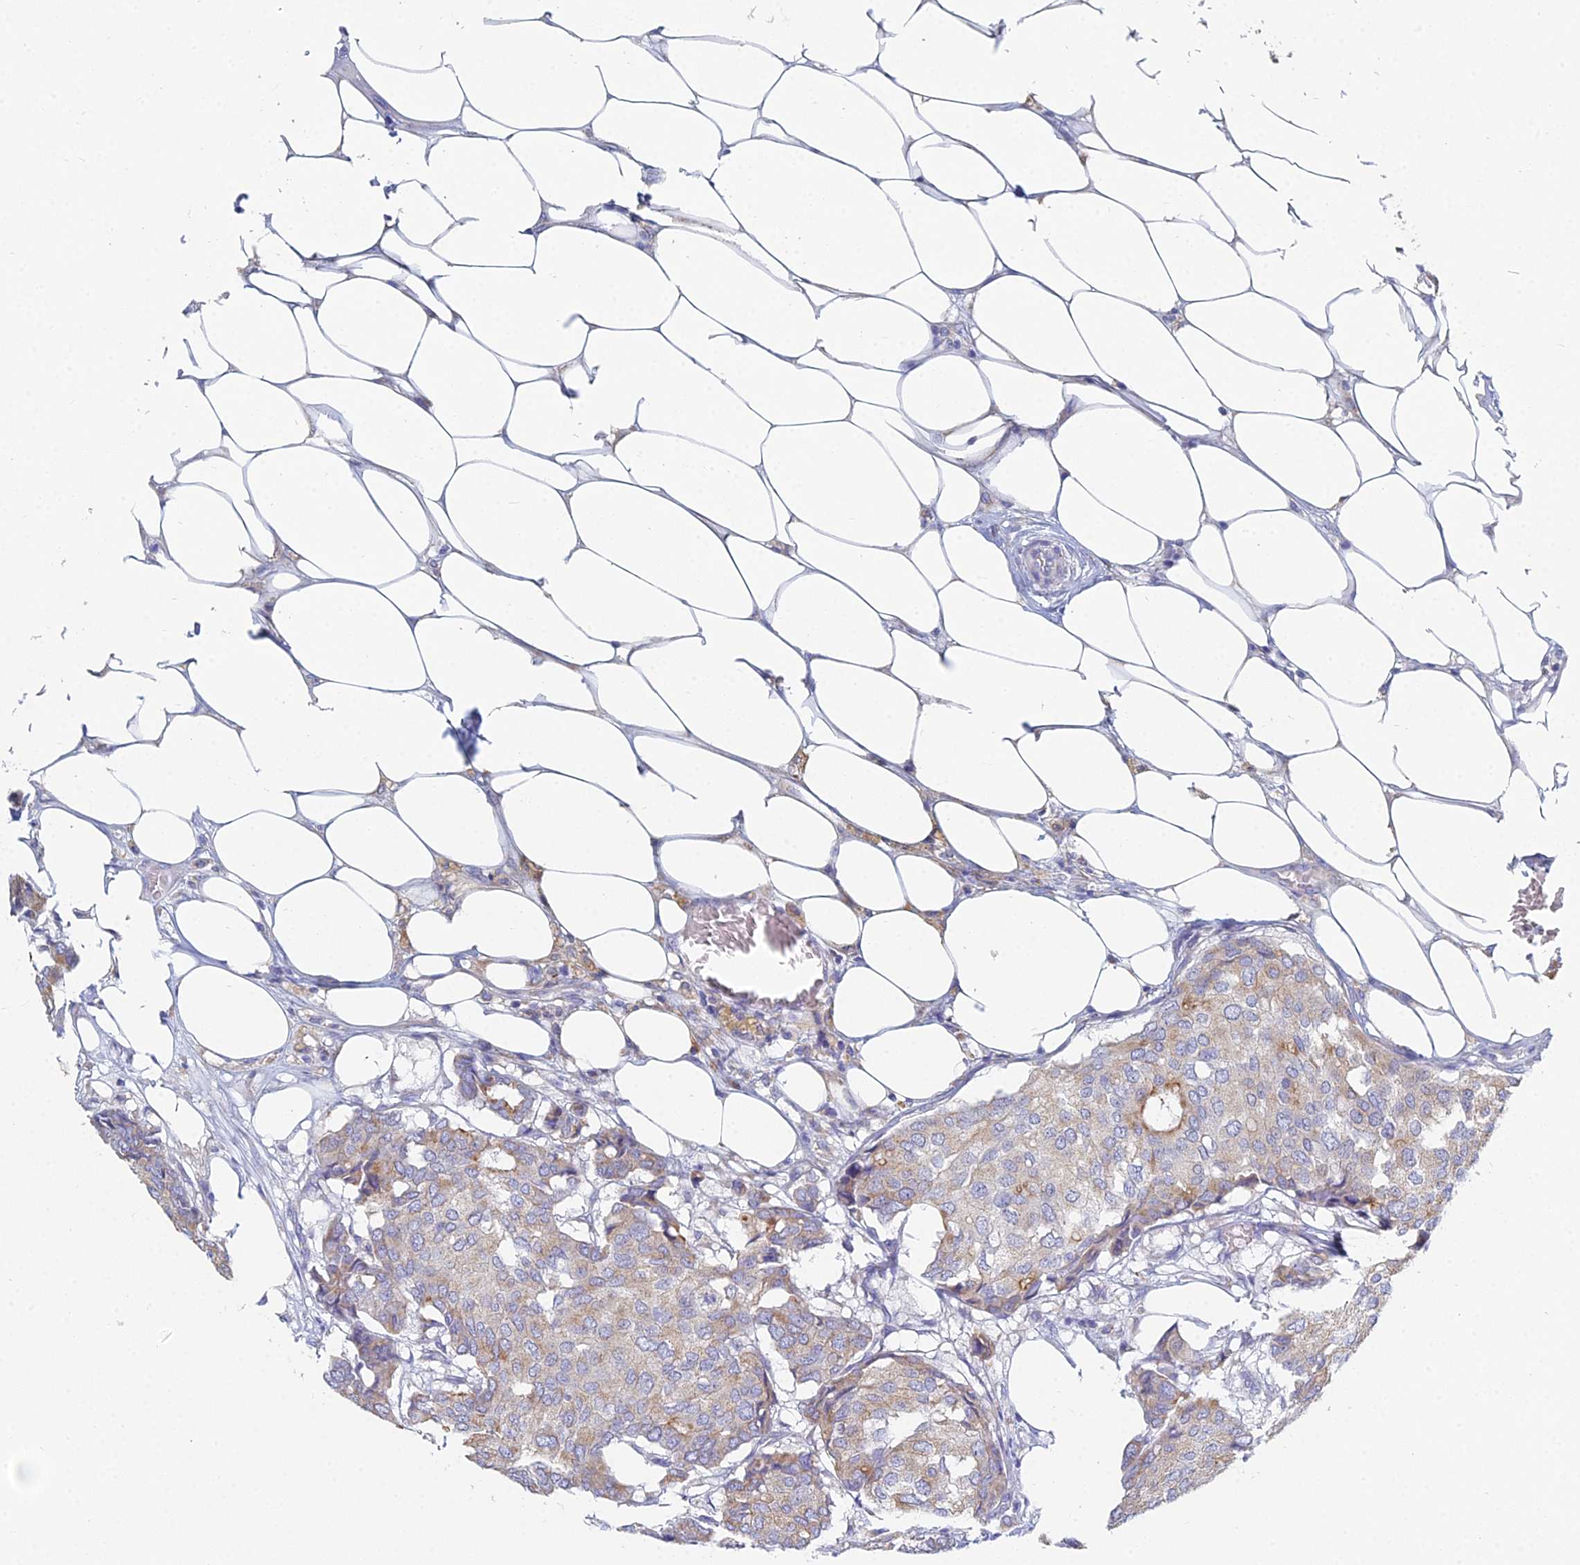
{"staining": {"intensity": "moderate", "quantity": "<25%", "location": "cytoplasmic/membranous"}, "tissue": "breast cancer", "cell_type": "Tumor cells", "image_type": "cancer", "snomed": [{"axis": "morphology", "description": "Duct carcinoma"}, {"axis": "topography", "description": "Breast"}], "caption": "A histopathology image of breast cancer stained for a protein exhibits moderate cytoplasmic/membranous brown staining in tumor cells. Nuclei are stained in blue.", "gene": "CRACR2B", "patient": {"sex": "female", "age": 75}}